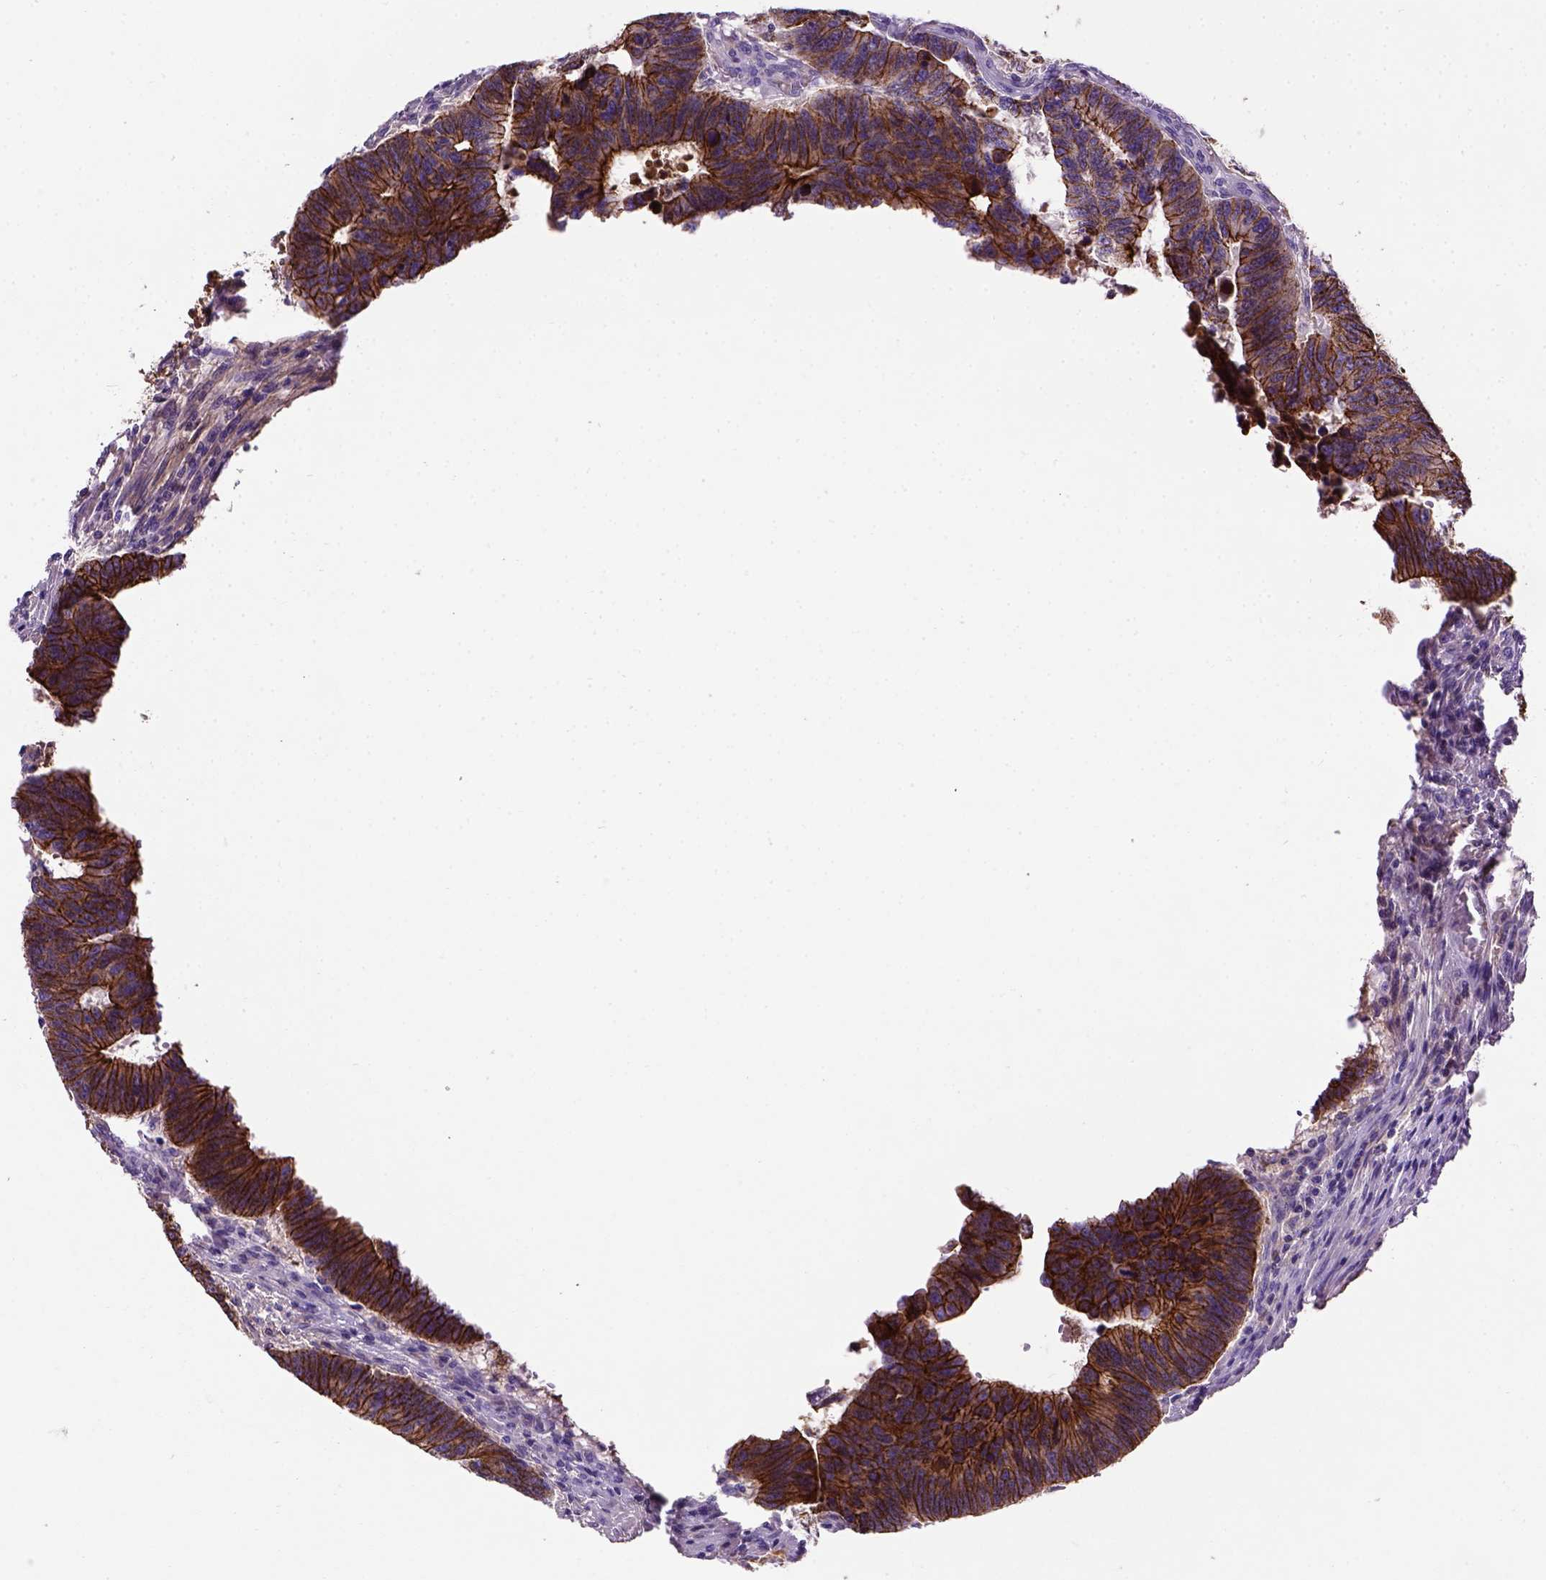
{"staining": {"intensity": "strong", "quantity": ">75%", "location": "cytoplasmic/membranous"}, "tissue": "colorectal cancer", "cell_type": "Tumor cells", "image_type": "cancer", "snomed": [{"axis": "morphology", "description": "Adenocarcinoma, NOS"}, {"axis": "topography", "description": "Rectum"}], "caption": "Immunohistochemistry image of neoplastic tissue: human colorectal adenocarcinoma stained using immunohistochemistry (IHC) exhibits high levels of strong protein expression localized specifically in the cytoplasmic/membranous of tumor cells, appearing as a cytoplasmic/membranous brown color.", "gene": "CDH1", "patient": {"sex": "female", "age": 85}}